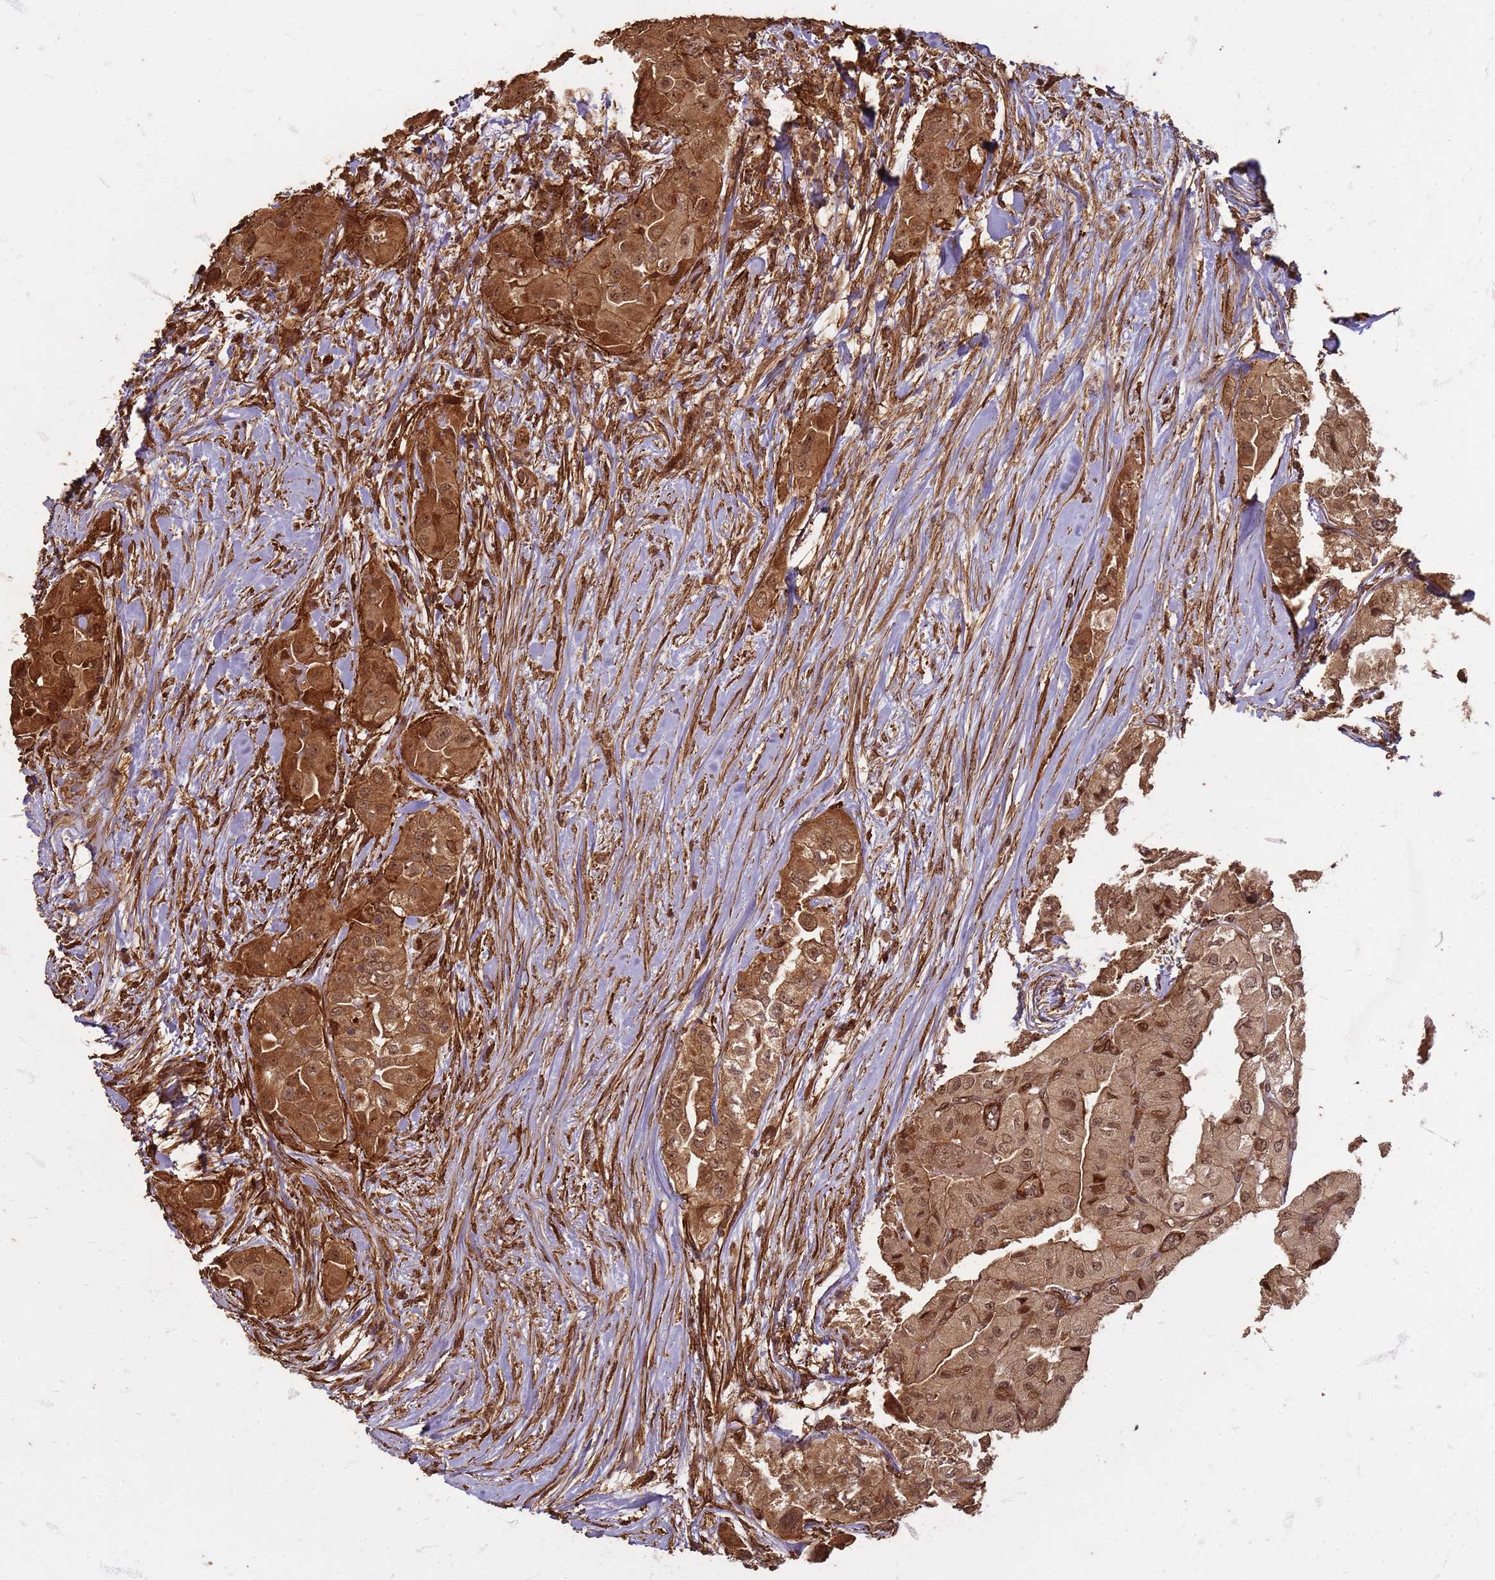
{"staining": {"intensity": "moderate", "quantity": ">75%", "location": "cytoplasmic/membranous,nuclear"}, "tissue": "thyroid cancer", "cell_type": "Tumor cells", "image_type": "cancer", "snomed": [{"axis": "morphology", "description": "Papillary adenocarcinoma, NOS"}, {"axis": "topography", "description": "Thyroid gland"}], "caption": "Immunohistochemistry histopathology image of human papillary adenocarcinoma (thyroid) stained for a protein (brown), which reveals medium levels of moderate cytoplasmic/membranous and nuclear staining in about >75% of tumor cells.", "gene": "KIF26A", "patient": {"sex": "female", "age": 59}}